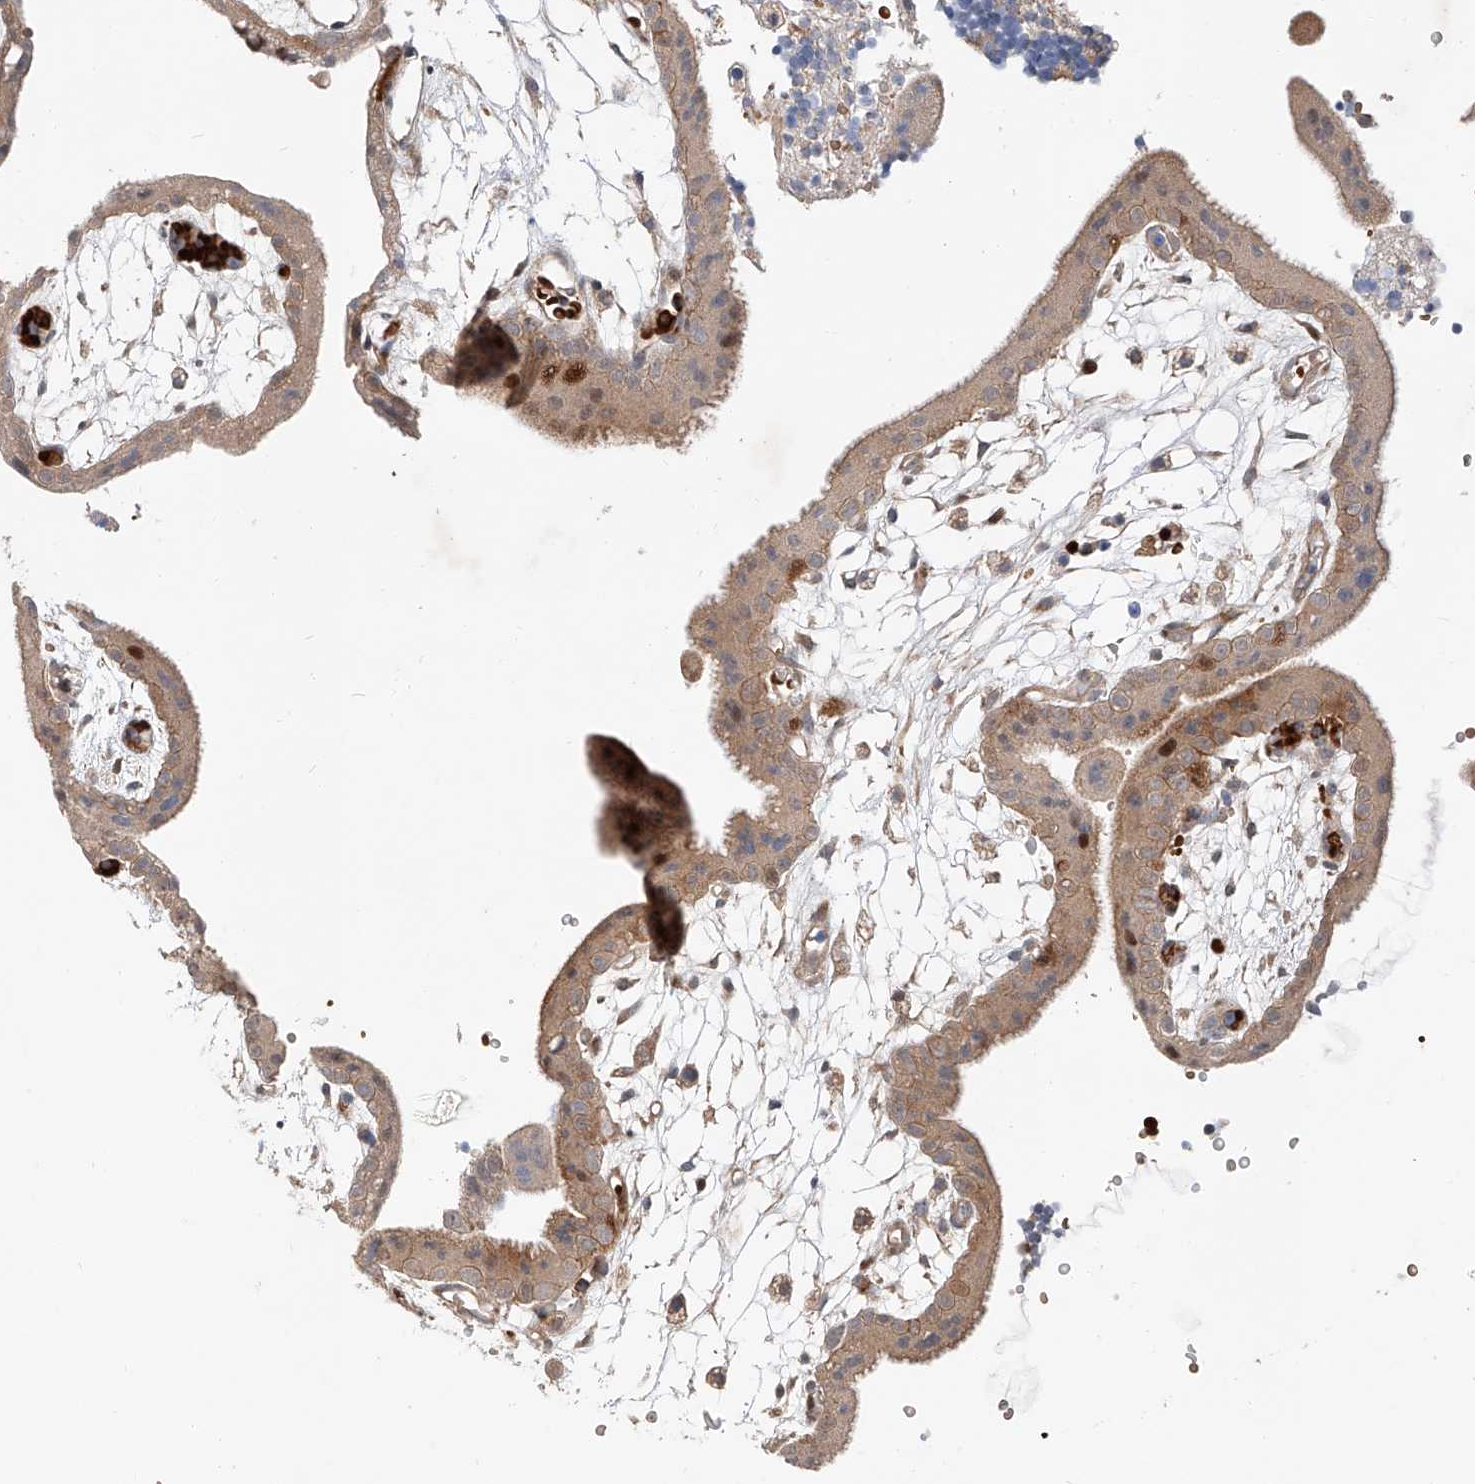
{"staining": {"intensity": "moderate", "quantity": "25%-75%", "location": "cytoplasmic/membranous"}, "tissue": "placenta", "cell_type": "Trophoblastic cells", "image_type": "normal", "snomed": [{"axis": "morphology", "description": "Normal tissue, NOS"}, {"axis": "topography", "description": "Placenta"}], "caption": "Placenta stained with immunohistochemistry shows moderate cytoplasmic/membranous staining in approximately 25%-75% of trophoblastic cells.", "gene": "USF3", "patient": {"sex": "female", "age": 18}}